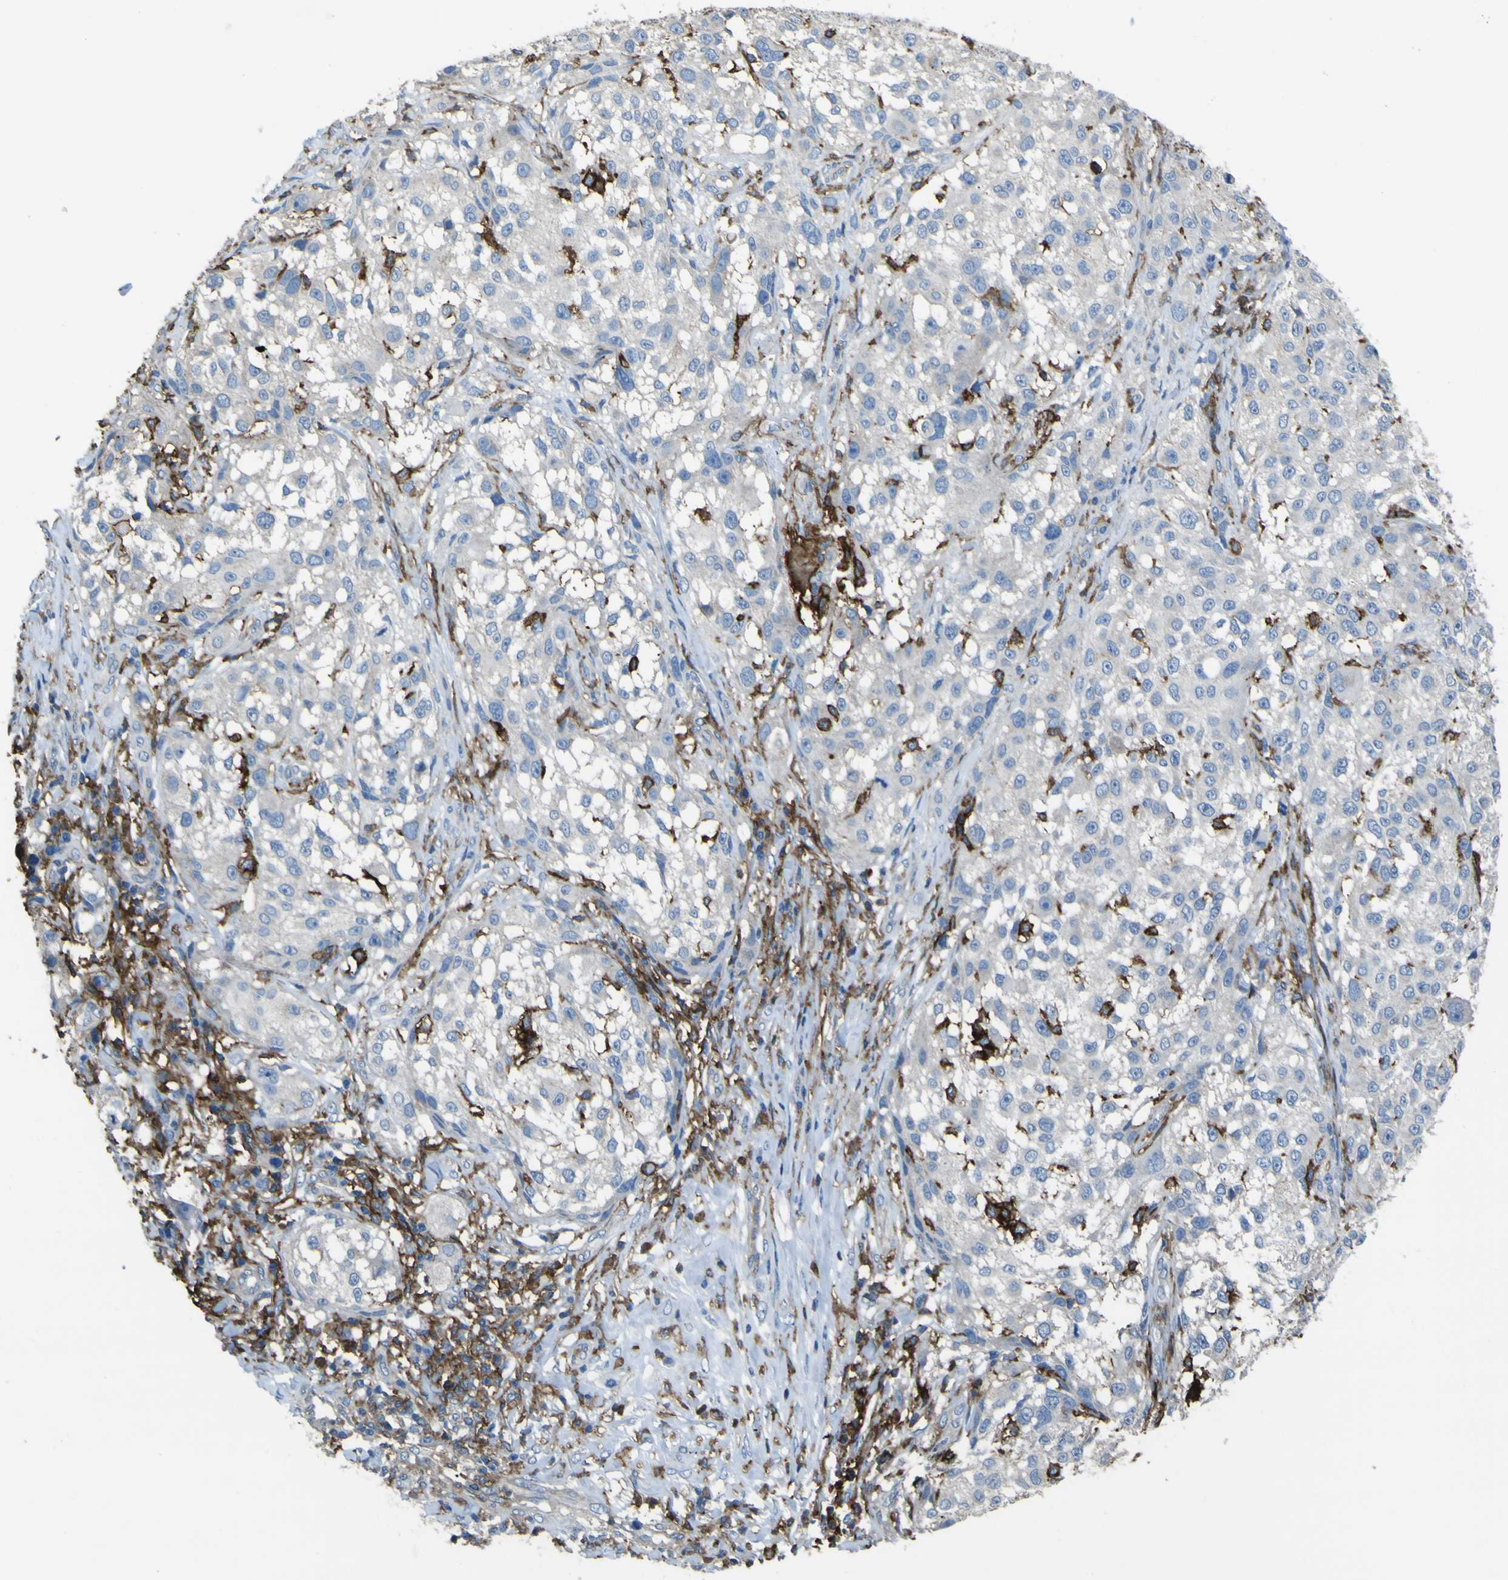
{"staining": {"intensity": "negative", "quantity": "none", "location": "none"}, "tissue": "melanoma", "cell_type": "Tumor cells", "image_type": "cancer", "snomed": [{"axis": "morphology", "description": "Necrosis, NOS"}, {"axis": "morphology", "description": "Malignant melanoma, NOS"}, {"axis": "topography", "description": "Skin"}], "caption": "DAB (3,3'-diaminobenzidine) immunohistochemical staining of human malignant melanoma exhibits no significant staining in tumor cells.", "gene": "LAIR1", "patient": {"sex": "female", "age": 87}}